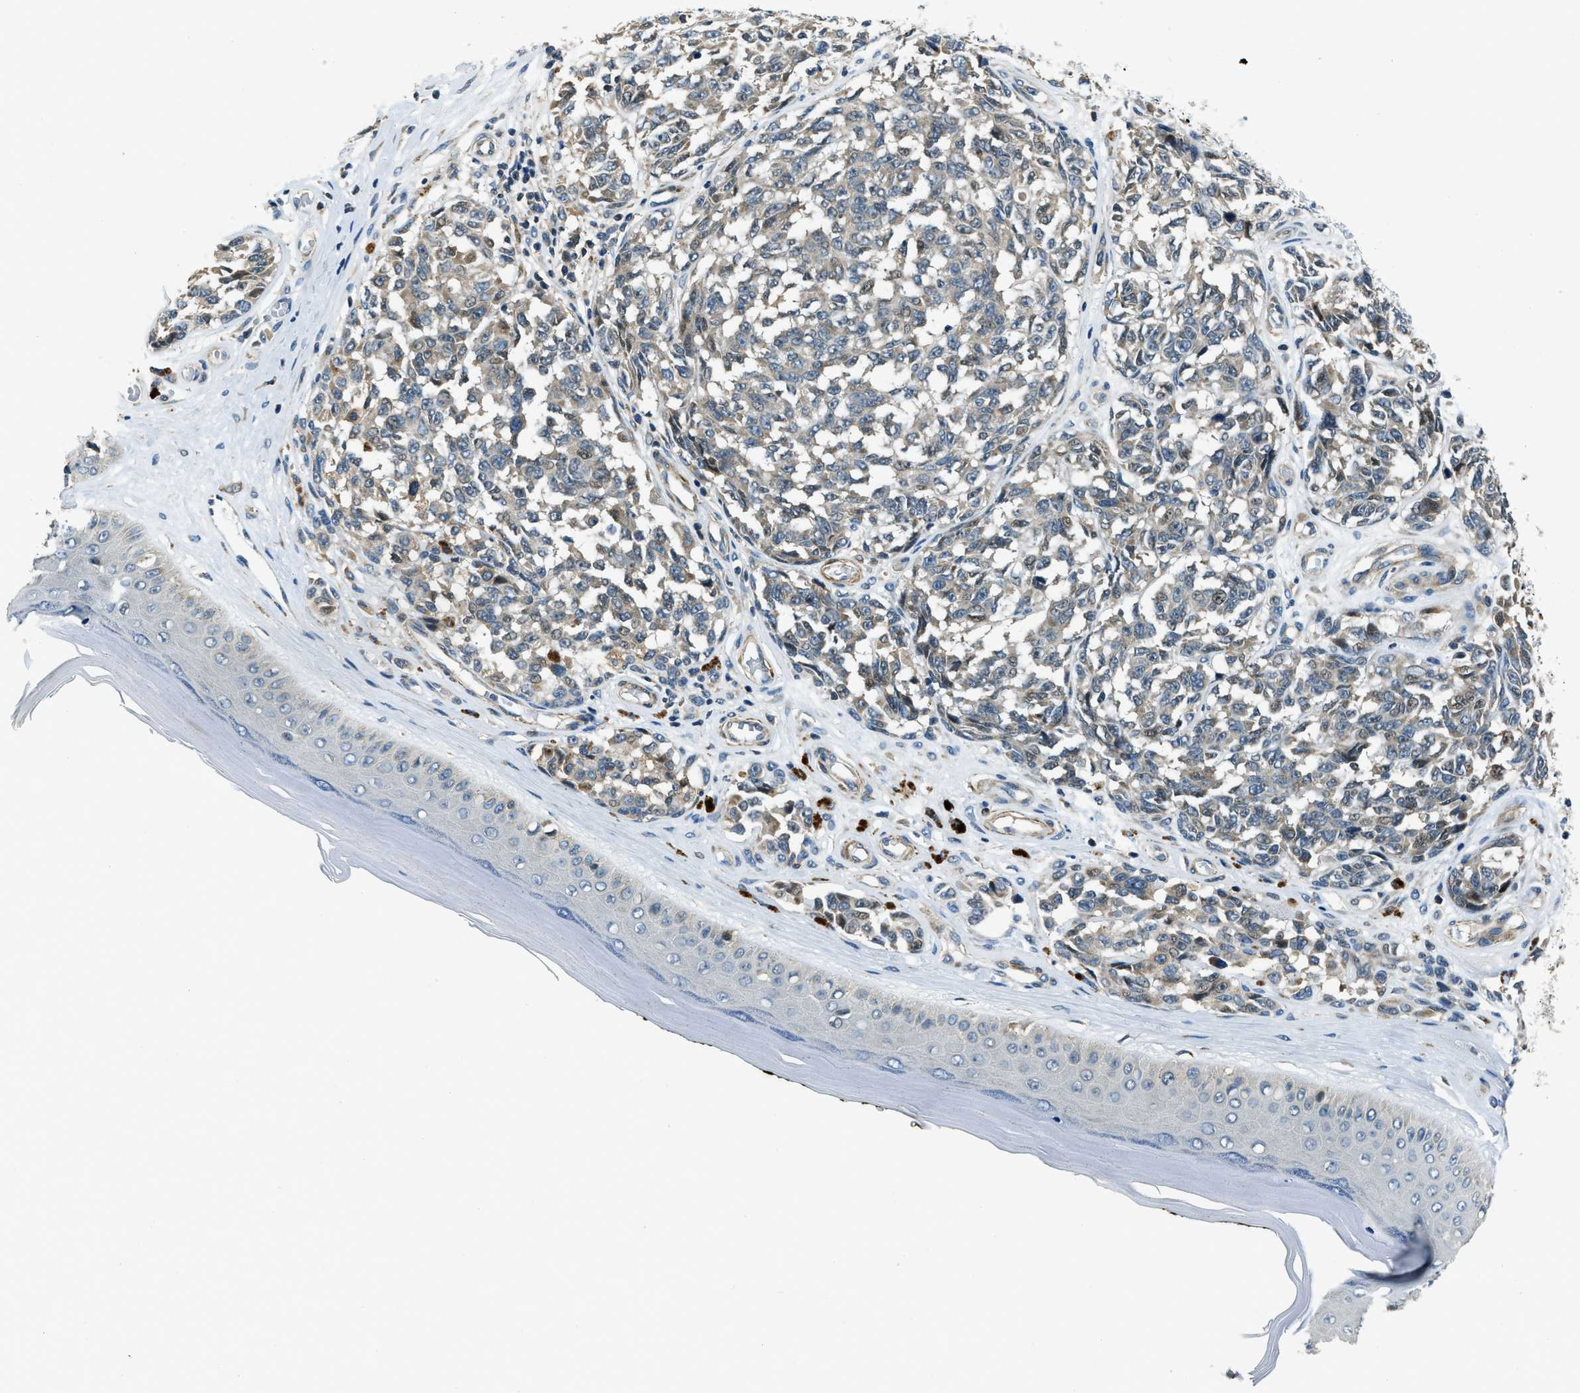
{"staining": {"intensity": "weak", "quantity": ">75%", "location": "cytoplasmic/membranous"}, "tissue": "melanoma", "cell_type": "Tumor cells", "image_type": "cancer", "snomed": [{"axis": "morphology", "description": "Malignant melanoma, NOS"}, {"axis": "topography", "description": "Skin"}], "caption": "Protein expression analysis of malignant melanoma exhibits weak cytoplasmic/membranous positivity in approximately >75% of tumor cells. The staining was performed using DAB to visualize the protein expression in brown, while the nuclei were stained in blue with hematoxylin (Magnification: 20x).", "gene": "NUDCD3", "patient": {"sex": "female", "age": 64}}